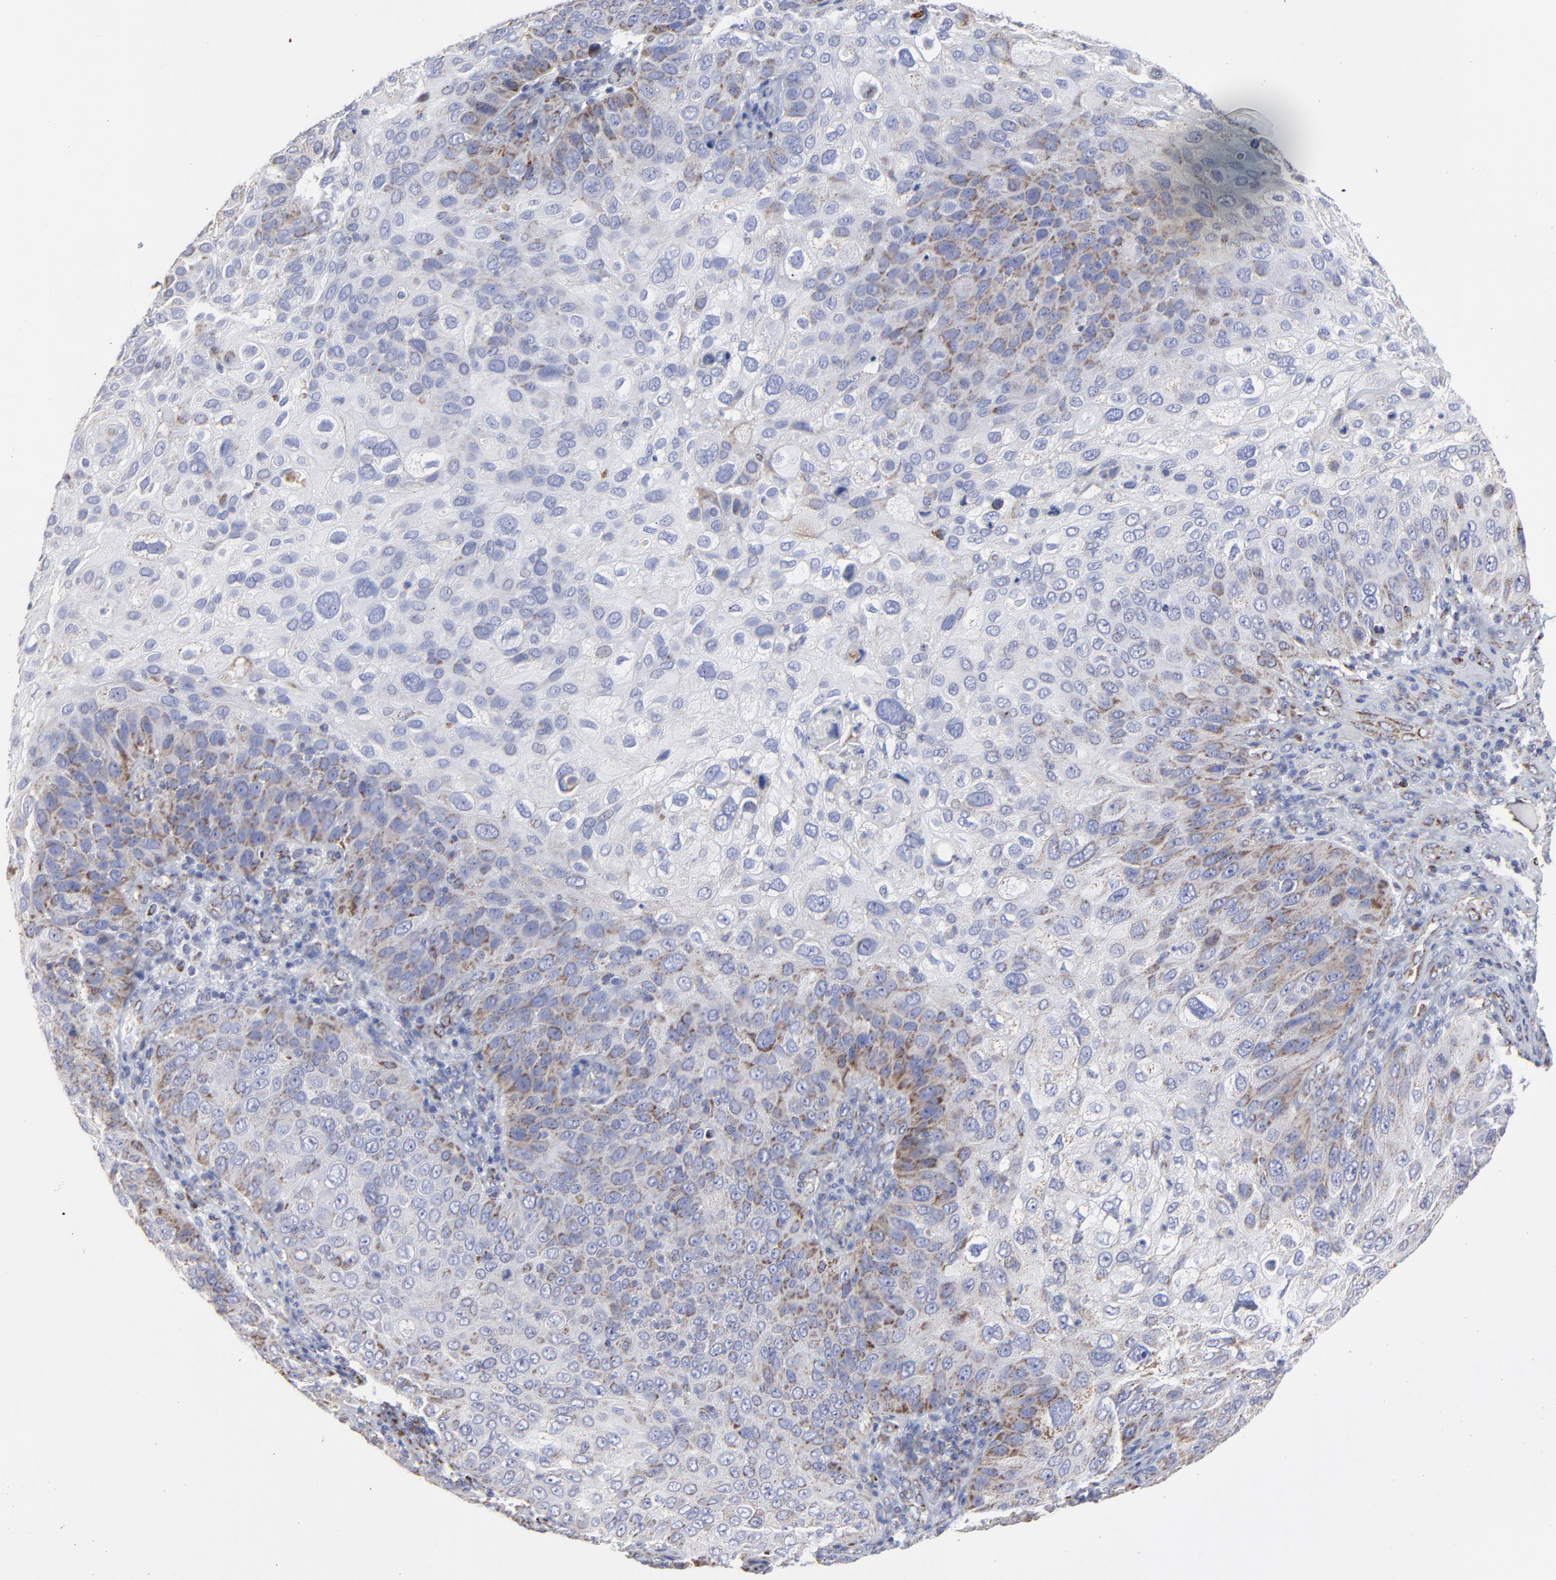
{"staining": {"intensity": "moderate", "quantity": "<25%", "location": "cytoplasmic/membranous"}, "tissue": "skin cancer", "cell_type": "Tumor cells", "image_type": "cancer", "snomed": [{"axis": "morphology", "description": "Squamous cell carcinoma, NOS"}, {"axis": "topography", "description": "Skin"}], "caption": "High-power microscopy captured an immunohistochemistry micrograph of skin cancer (squamous cell carcinoma), revealing moderate cytoplasmic/membranous staining in about <25% of tumor cells.", "gene": "PINK1", "patient": {"sex": "male", "age": 87}}